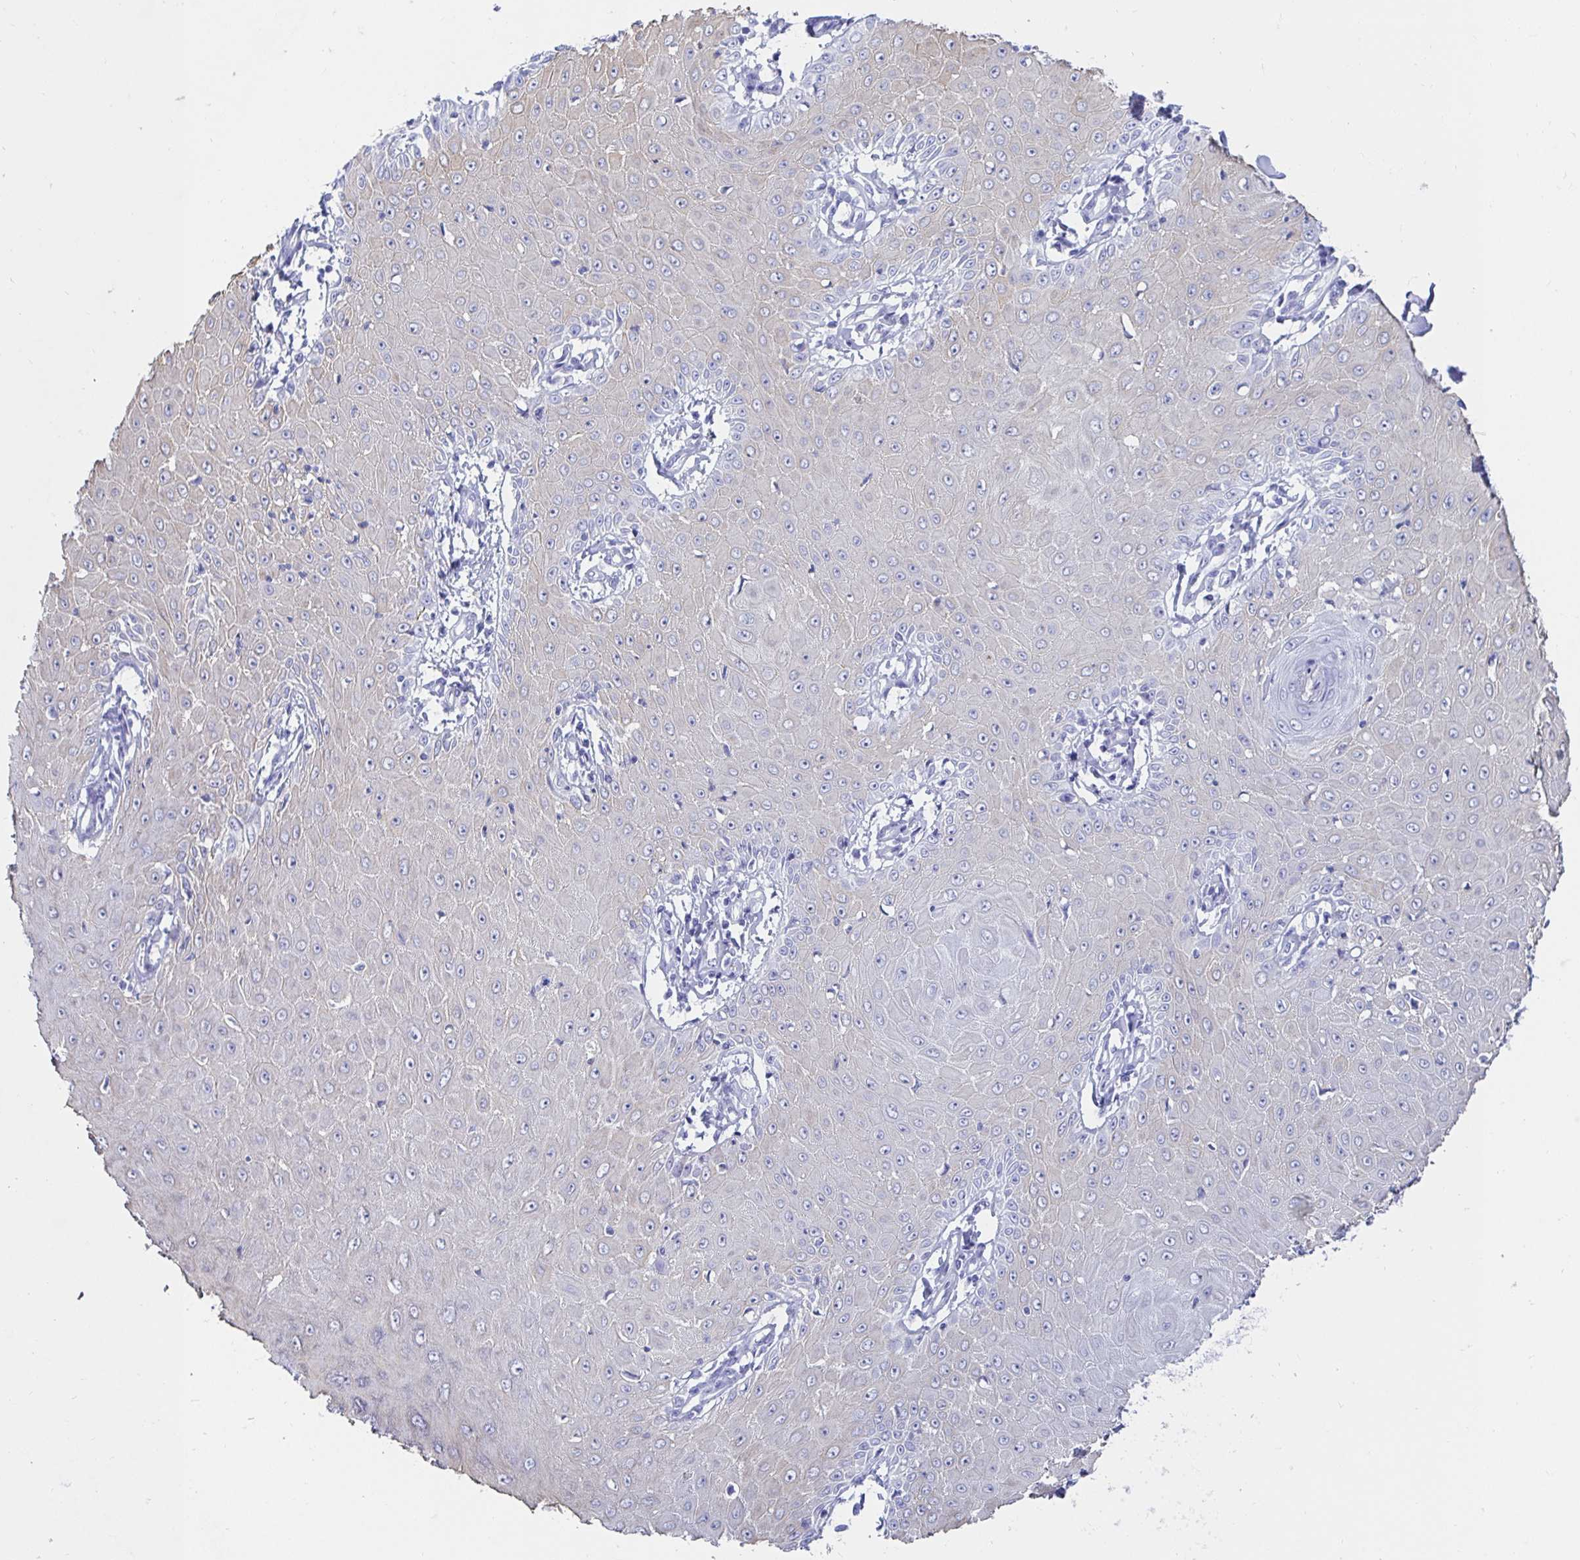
{"staining": {"intensity": "negative", "quantity": "none", "location": "none"}, "tissue": "skin cancer", "cell_type": "Tumor cells", "image_type": "cancer", "snomed": [{"axis": "morphology", "description": "Squamous cell carcinoma, NOS"}, {"axis": "topography", "description": "Skin"}], "caption": "An immunohistochemistry (IHC) photomicrograph of skin cancer is shown. There is no staining in tumor cells of skin cancer.", "gene": "CA9", "patient": {"sex": "male", "age": 70}}